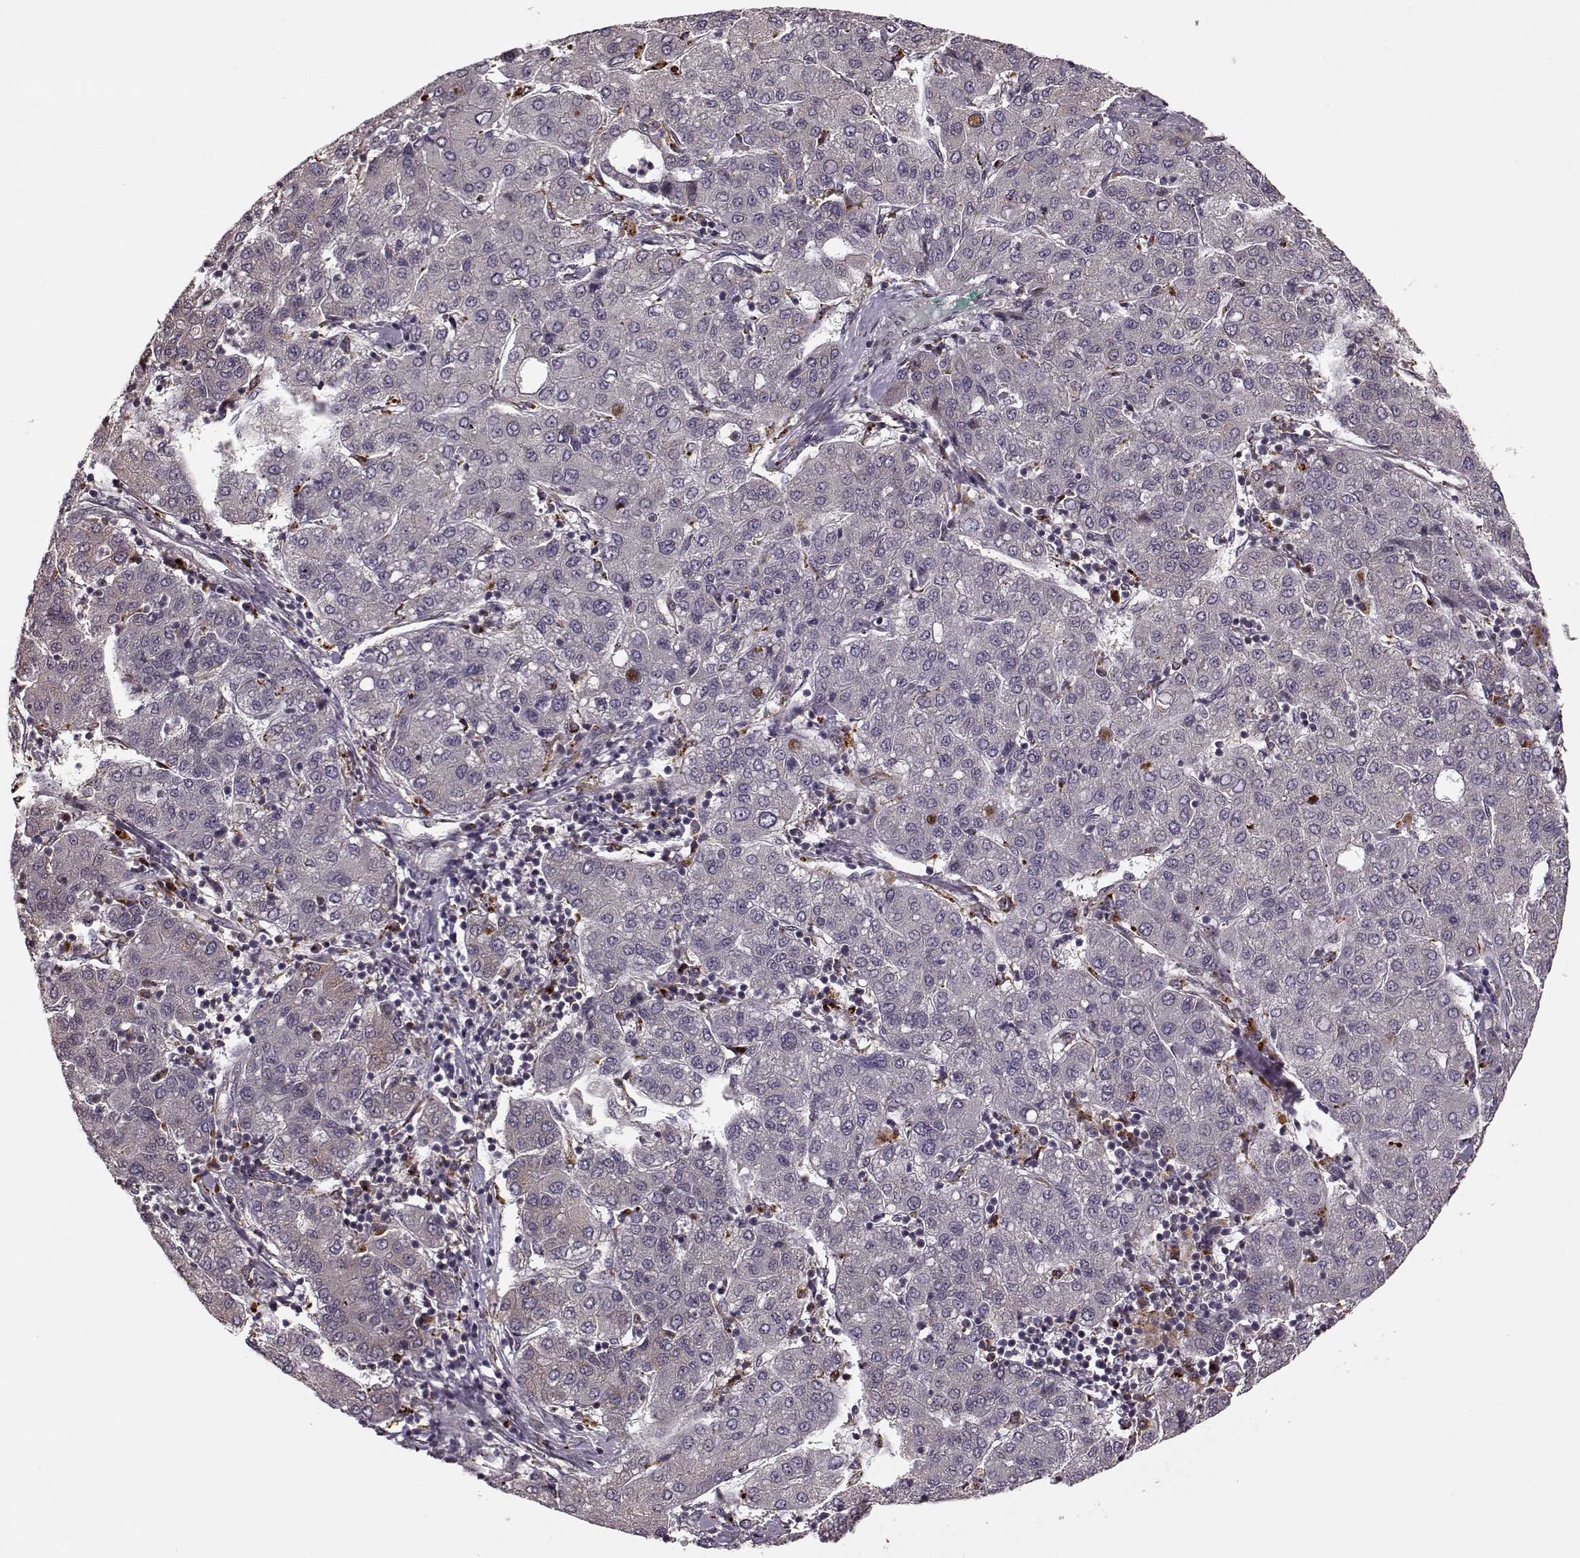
{"staining": {"intensity": "negative", "quantity": "none", "location": "none"}, "tissue": "liver cancer", "cell_type": "Tumor cells", "image_type": "cancer", "snomed": [{"axis": "morphology", "description": "Carcinoma, Hepatocellular, NOS"}, {"axis": "topography", "description": "Liver"}], "caption": "Tumor cells are negative for brown protein staining in liver hepatocellular carcinoma. (Stains: DAB (3,3'-diaminobenzidine) IHC with hematoxylin counter stain, Microscopy: brightfield microscopy at high magnification).", "gene": "YIPF5", "patient": {"sex": "male", "age": 65}}